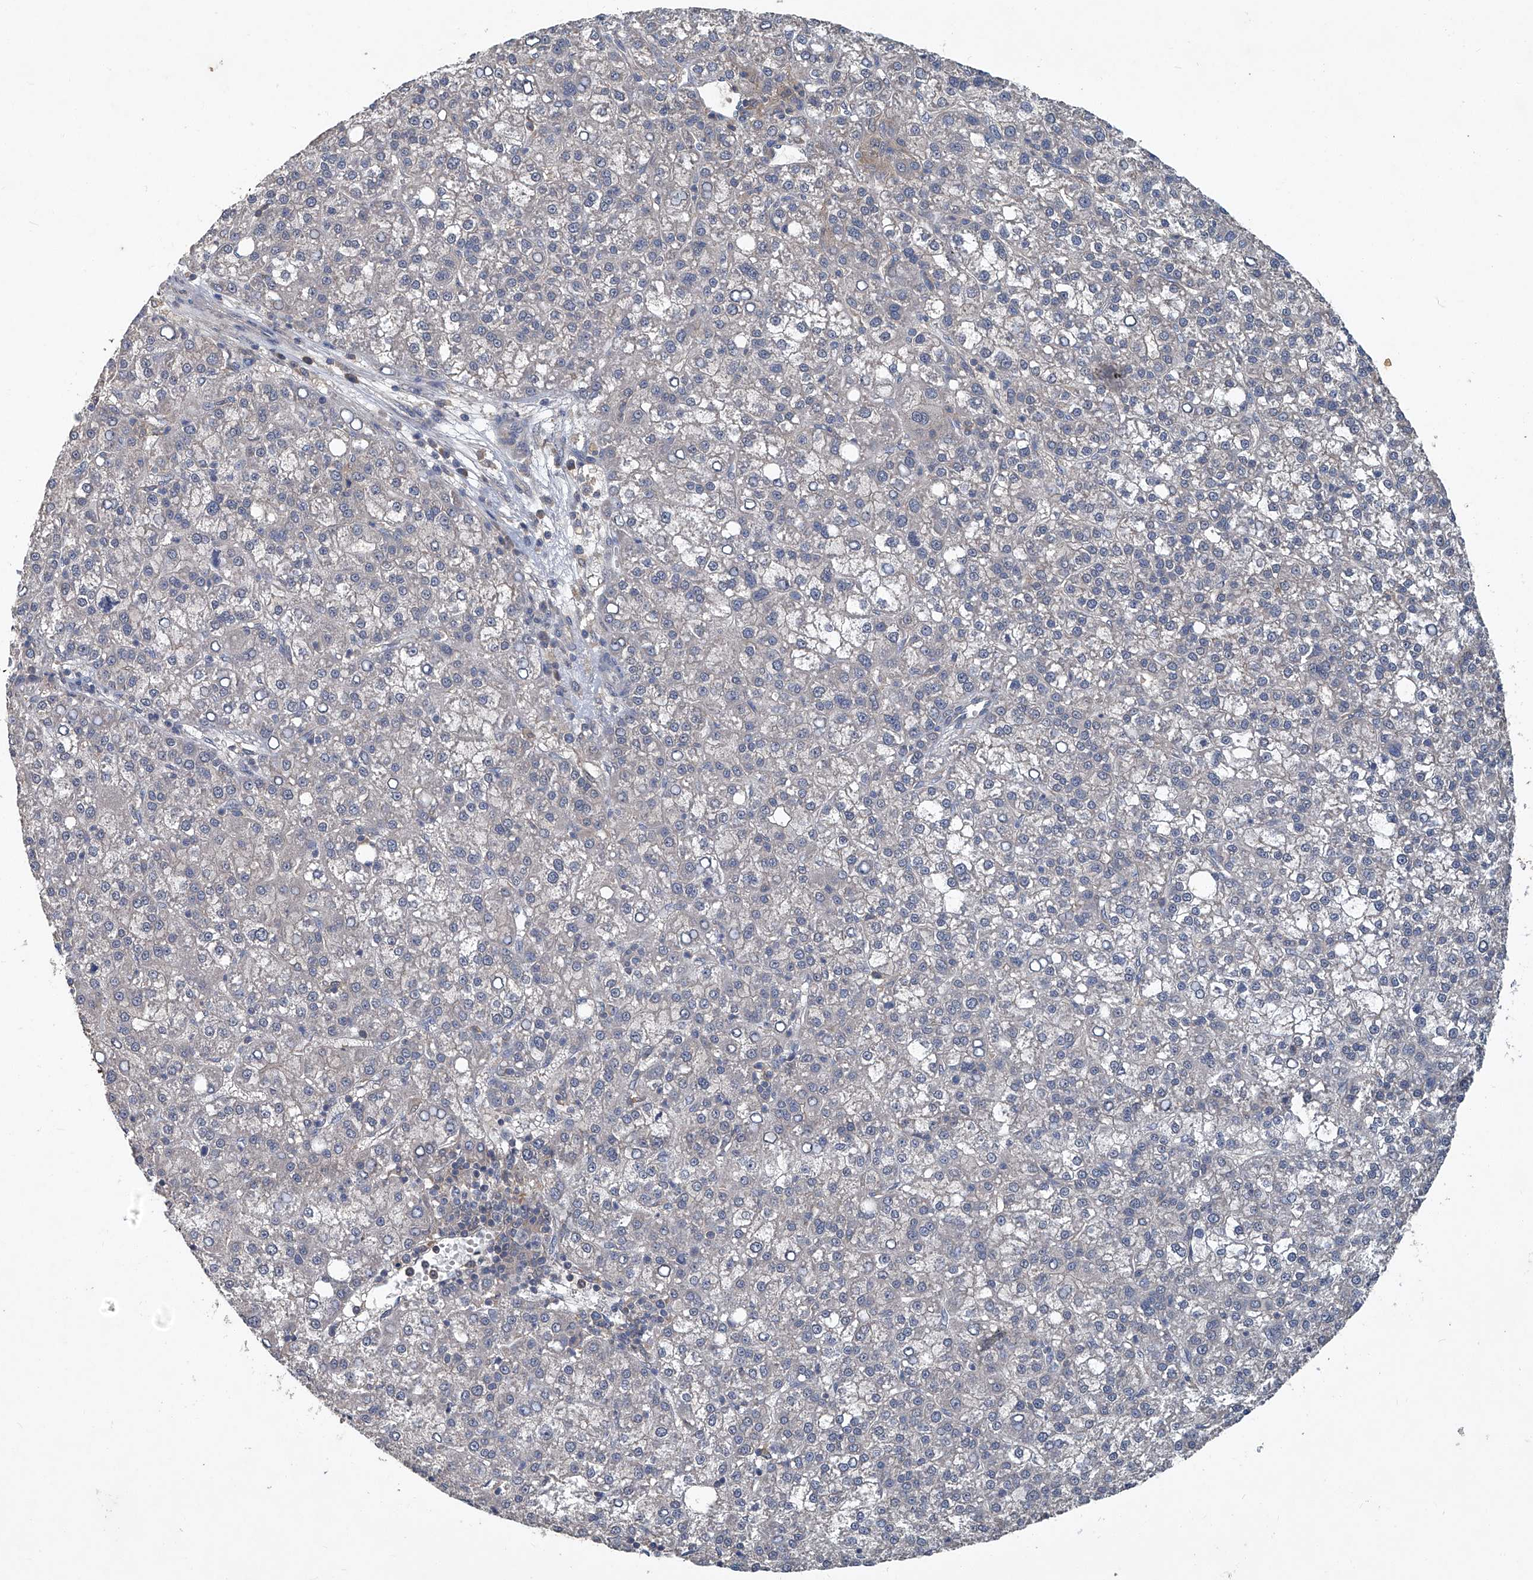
{"staining": {"intensity": "negative", "quantity": "none", "location": "none"}, "tissue": "liver cancer", "cell_type": "Tumor cells", "image_type": "cancer", "snomed": [{"axis": "morphology", "description": "Carcinoma, Hepatocellular, NOS"}, {"axis": "topography", "description": "Liver"}], "caption": "This histopathology image is of liver cancer stained with immunohistochemistry (IHC) to label a protein in brown with the nuclei are counter-stained blue. There is no expression in tumor cells.", "gene": "ANKRD34A", "patient": {"sex": "female", "age": 58}}